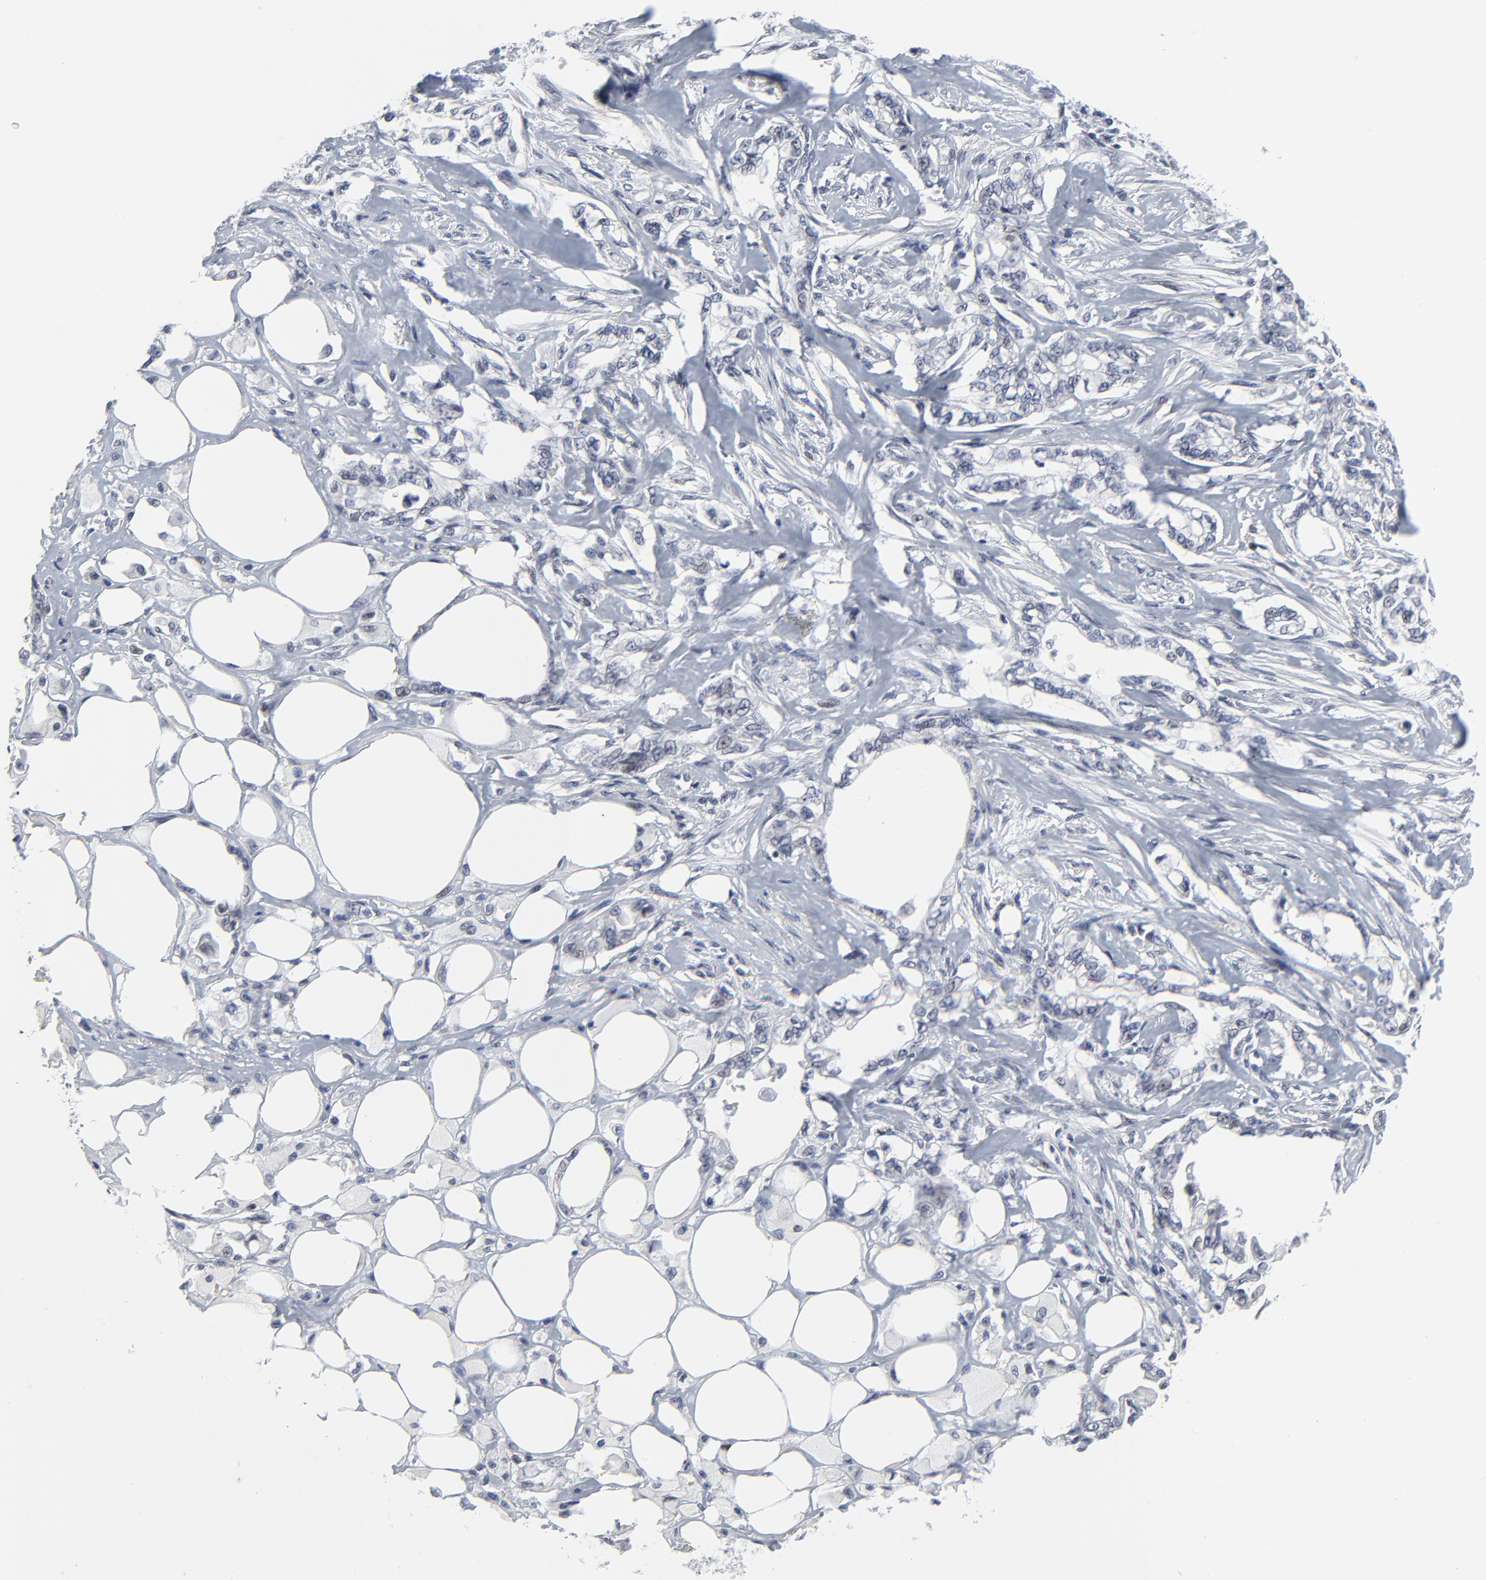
{"staining": {"intensity": "weak", "quantity": "25%-75%", "location": "nuclear"}, "tissue": "pancreatic cancer", "cell_type": "Tumor cells", "image_type": "cancer", "snomed": [{"axis": "morphology", "description": "Normal tissue, NOS"}, {"axis": "topography", "description": "Pancreas"}], "caption": "Immunohistochemistry (IHC) of pancreatic cancer demonstrates low levels of weak nuclear expression in about 25%-75% of tumor cells. (Stains: DAB in brown, nuclei in blue, Microscopy: brightfield microscopy at high magnification).", "gene": "ZNF589", "patient": {"sex": "male", "age": 42}}